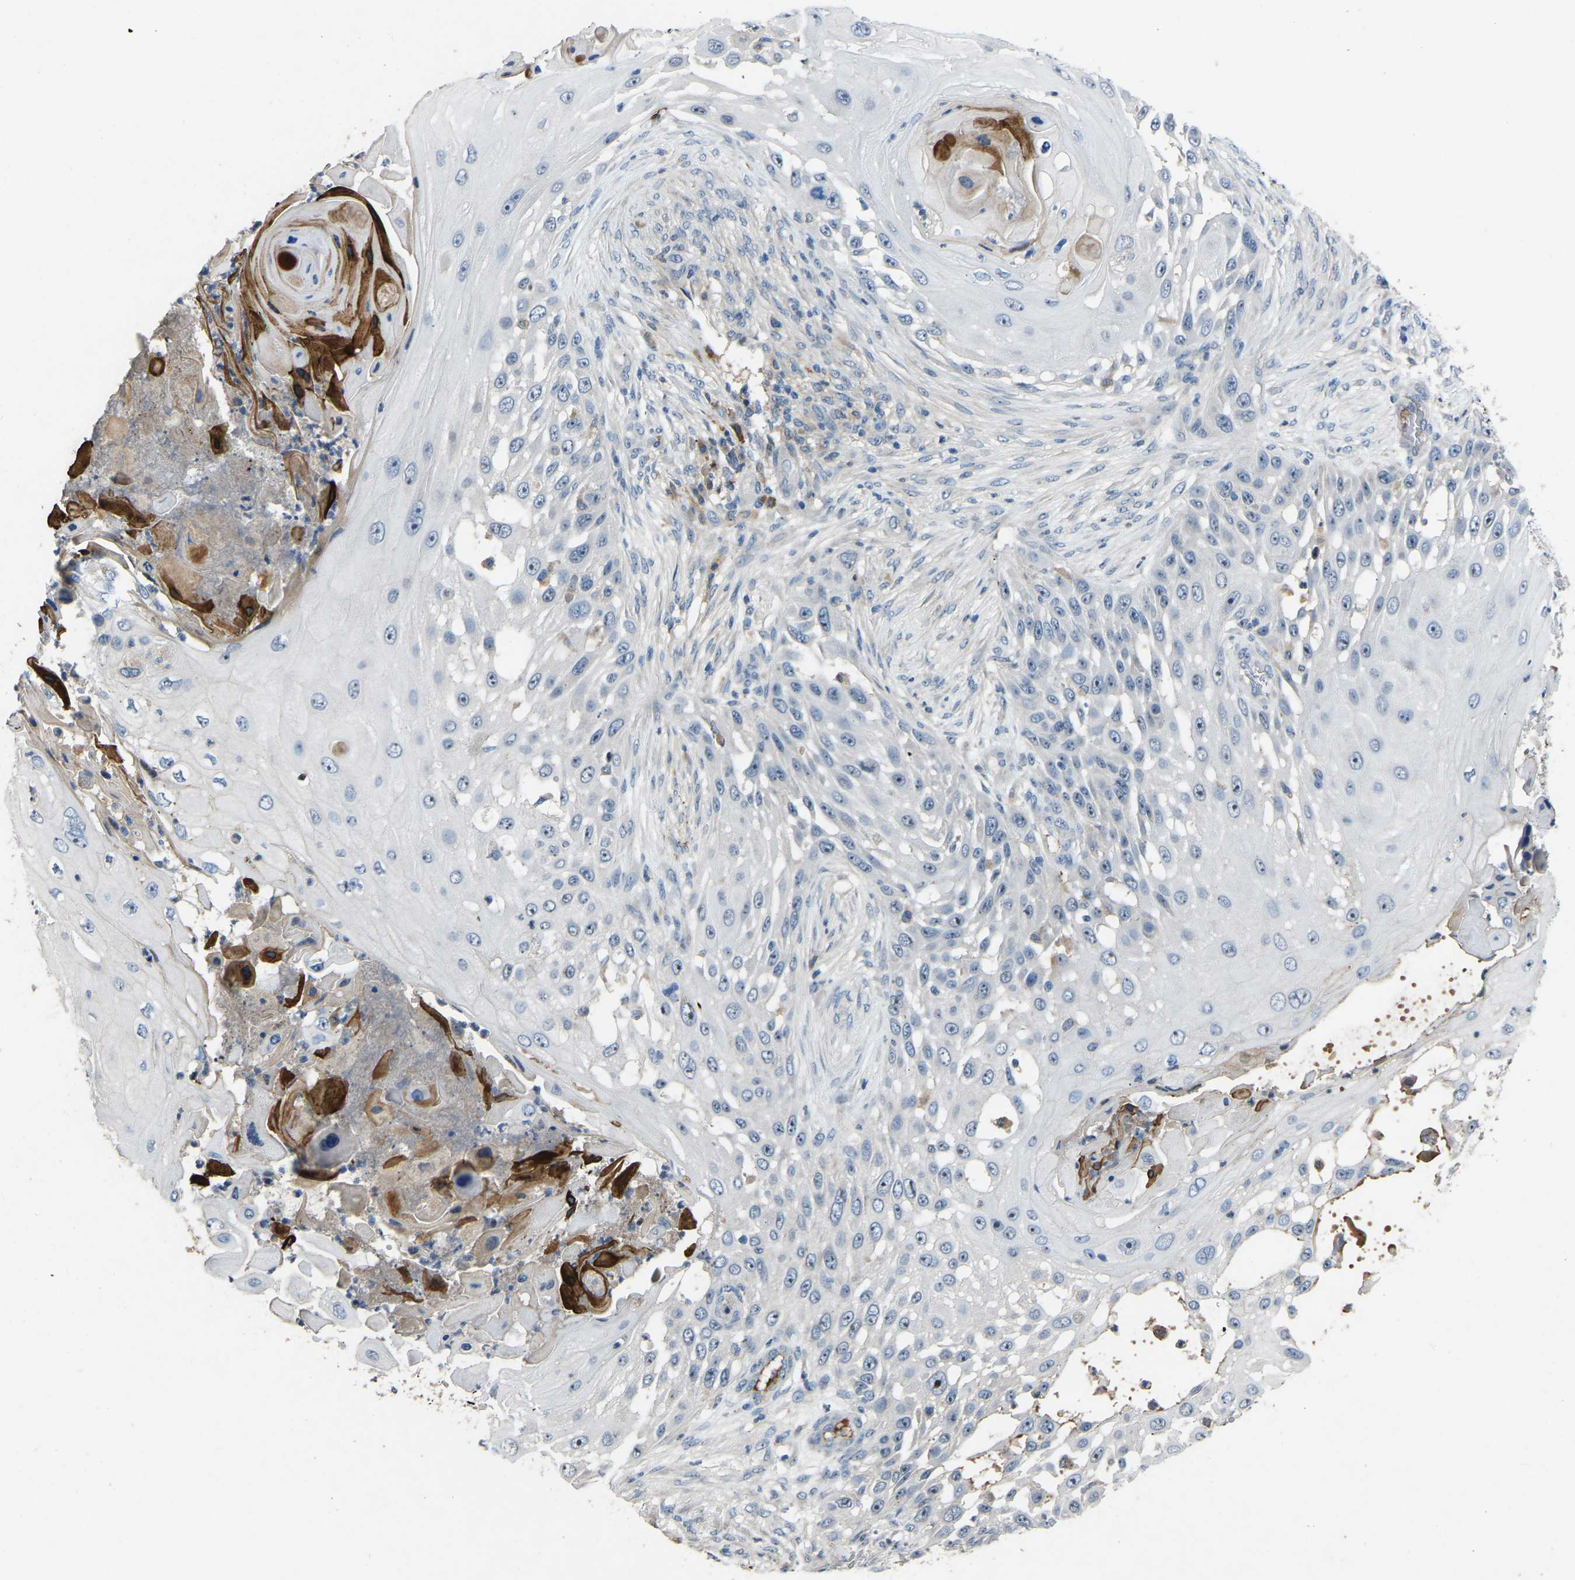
{"staining": {"intensity": "strong", "quantity": "<25%", "location": "cytoplasmic/membranous"}, "tissue": "skin cancer", "cell_type": "Tumor cells", "image_type": "cancer", "snomed": [{"axis": "morphology", "description": "Squamous cell carcinoma, NOS"}, {"axis": "topography", "description": "Skin"}], "caption": "The image reveals immunohistochemical staining of skin cancer (squamous cell carcinoma). There is strong cytoplasmic/membranous positivity is appreciated in approximately <25% of tumor cells.", "gene": "FHIT", "patient": {"sex": "female", "age": 44}}